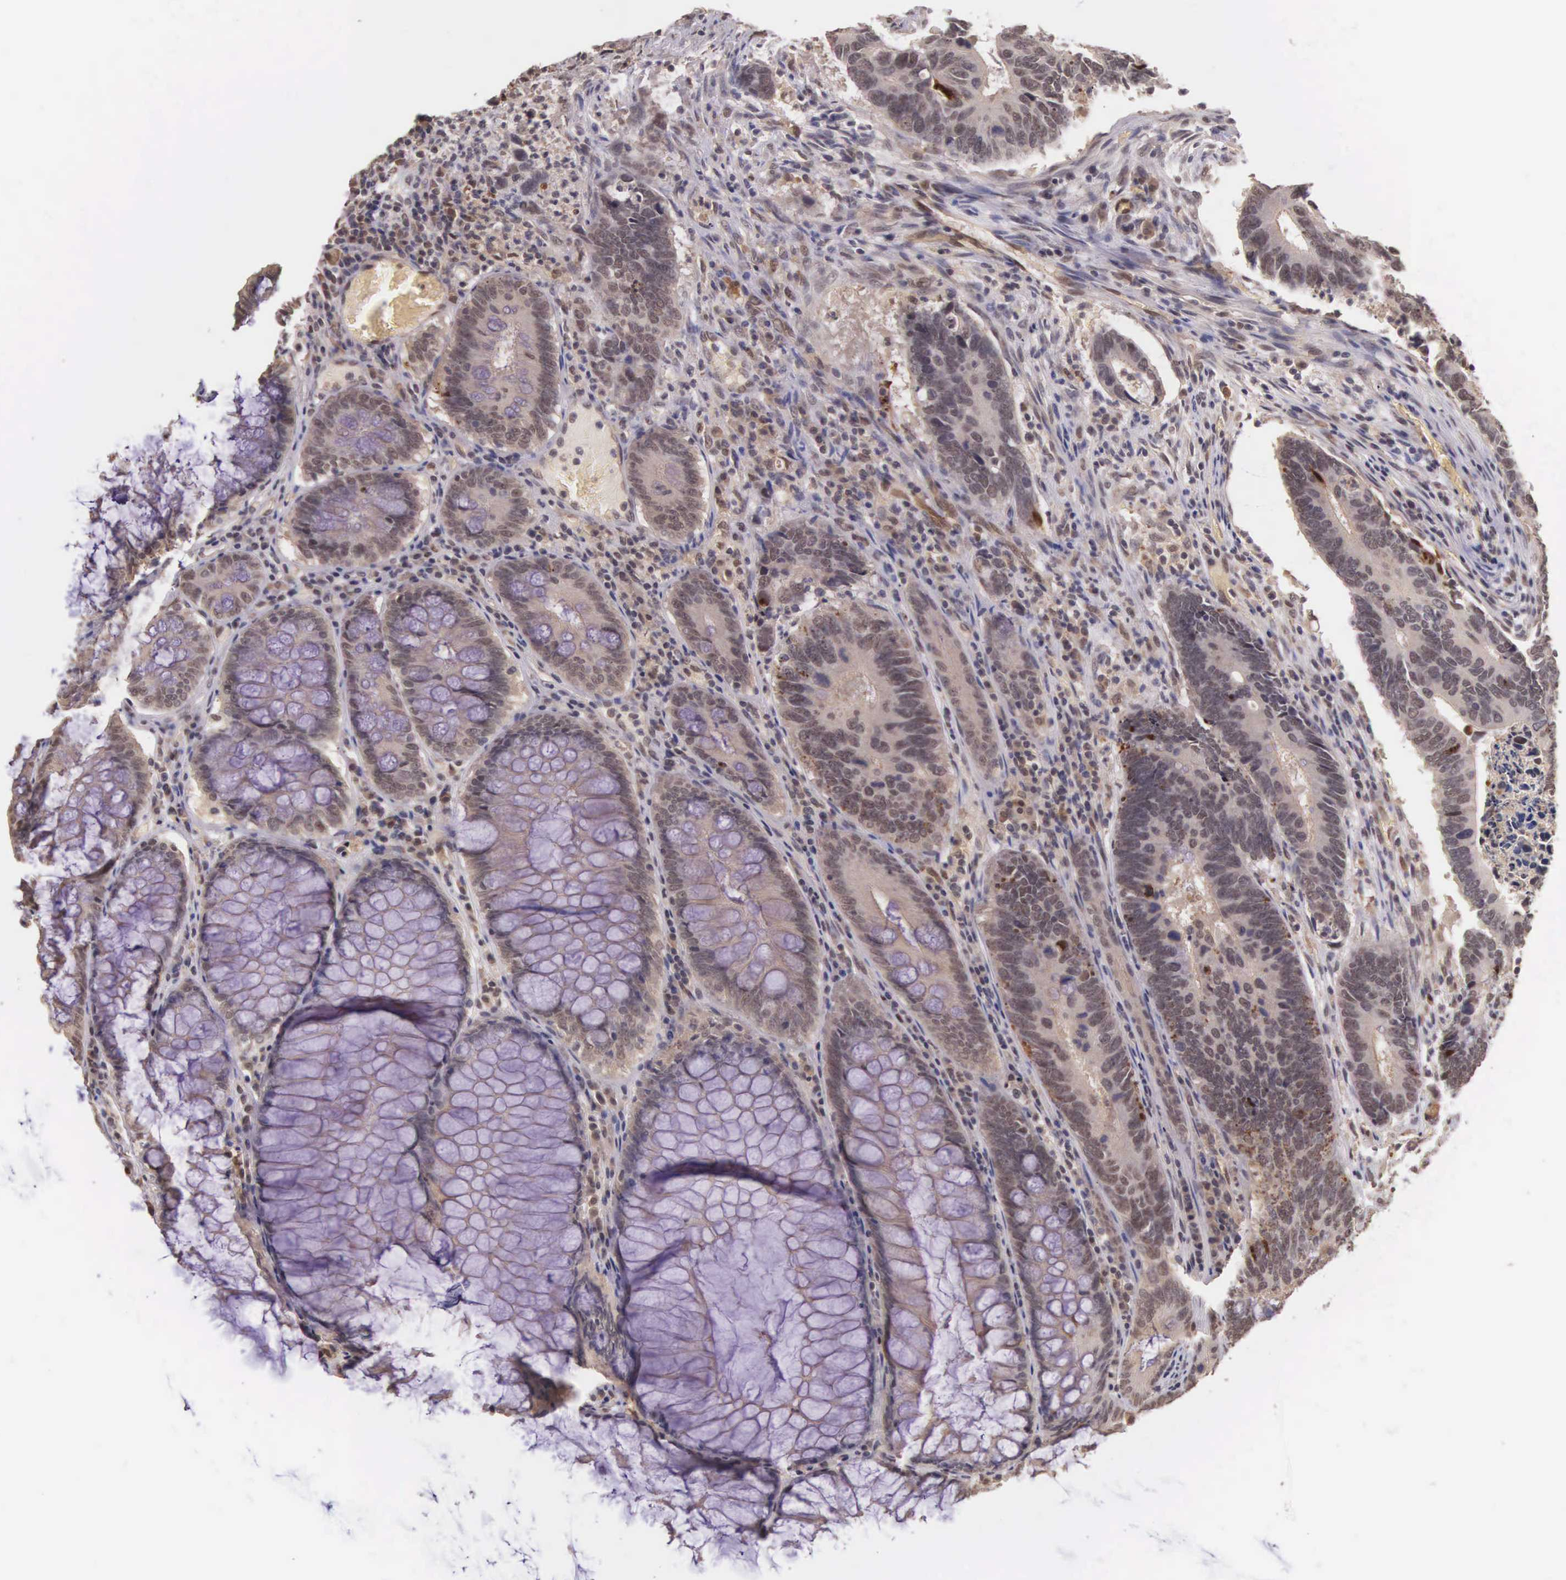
{"staining": {"intensity": "moderate", "quantity": ">75%", "location": "cytoplasmic/membranous"}, "tissue": "colorectal cancer", "cell_type": "Tumor cells", "image_type": "cancer", "snomed": [{"axis": "morphology", "description": "Adenocarcinoma, NOS"}, {"axis": "topography", "description": "Colon"}], "caption": "Immunohistochemical staining of human colorectal cancer shows moderate cytoplasmic/membranous protein staining in approximately >75% of tumor cells. The protein is stained brown, and the nuclei are stained in blue (DAB IHC with brightfield microscopy, high magnification).", "gene": "VASH1", "patient": {"sex": "male", "age": 49}}